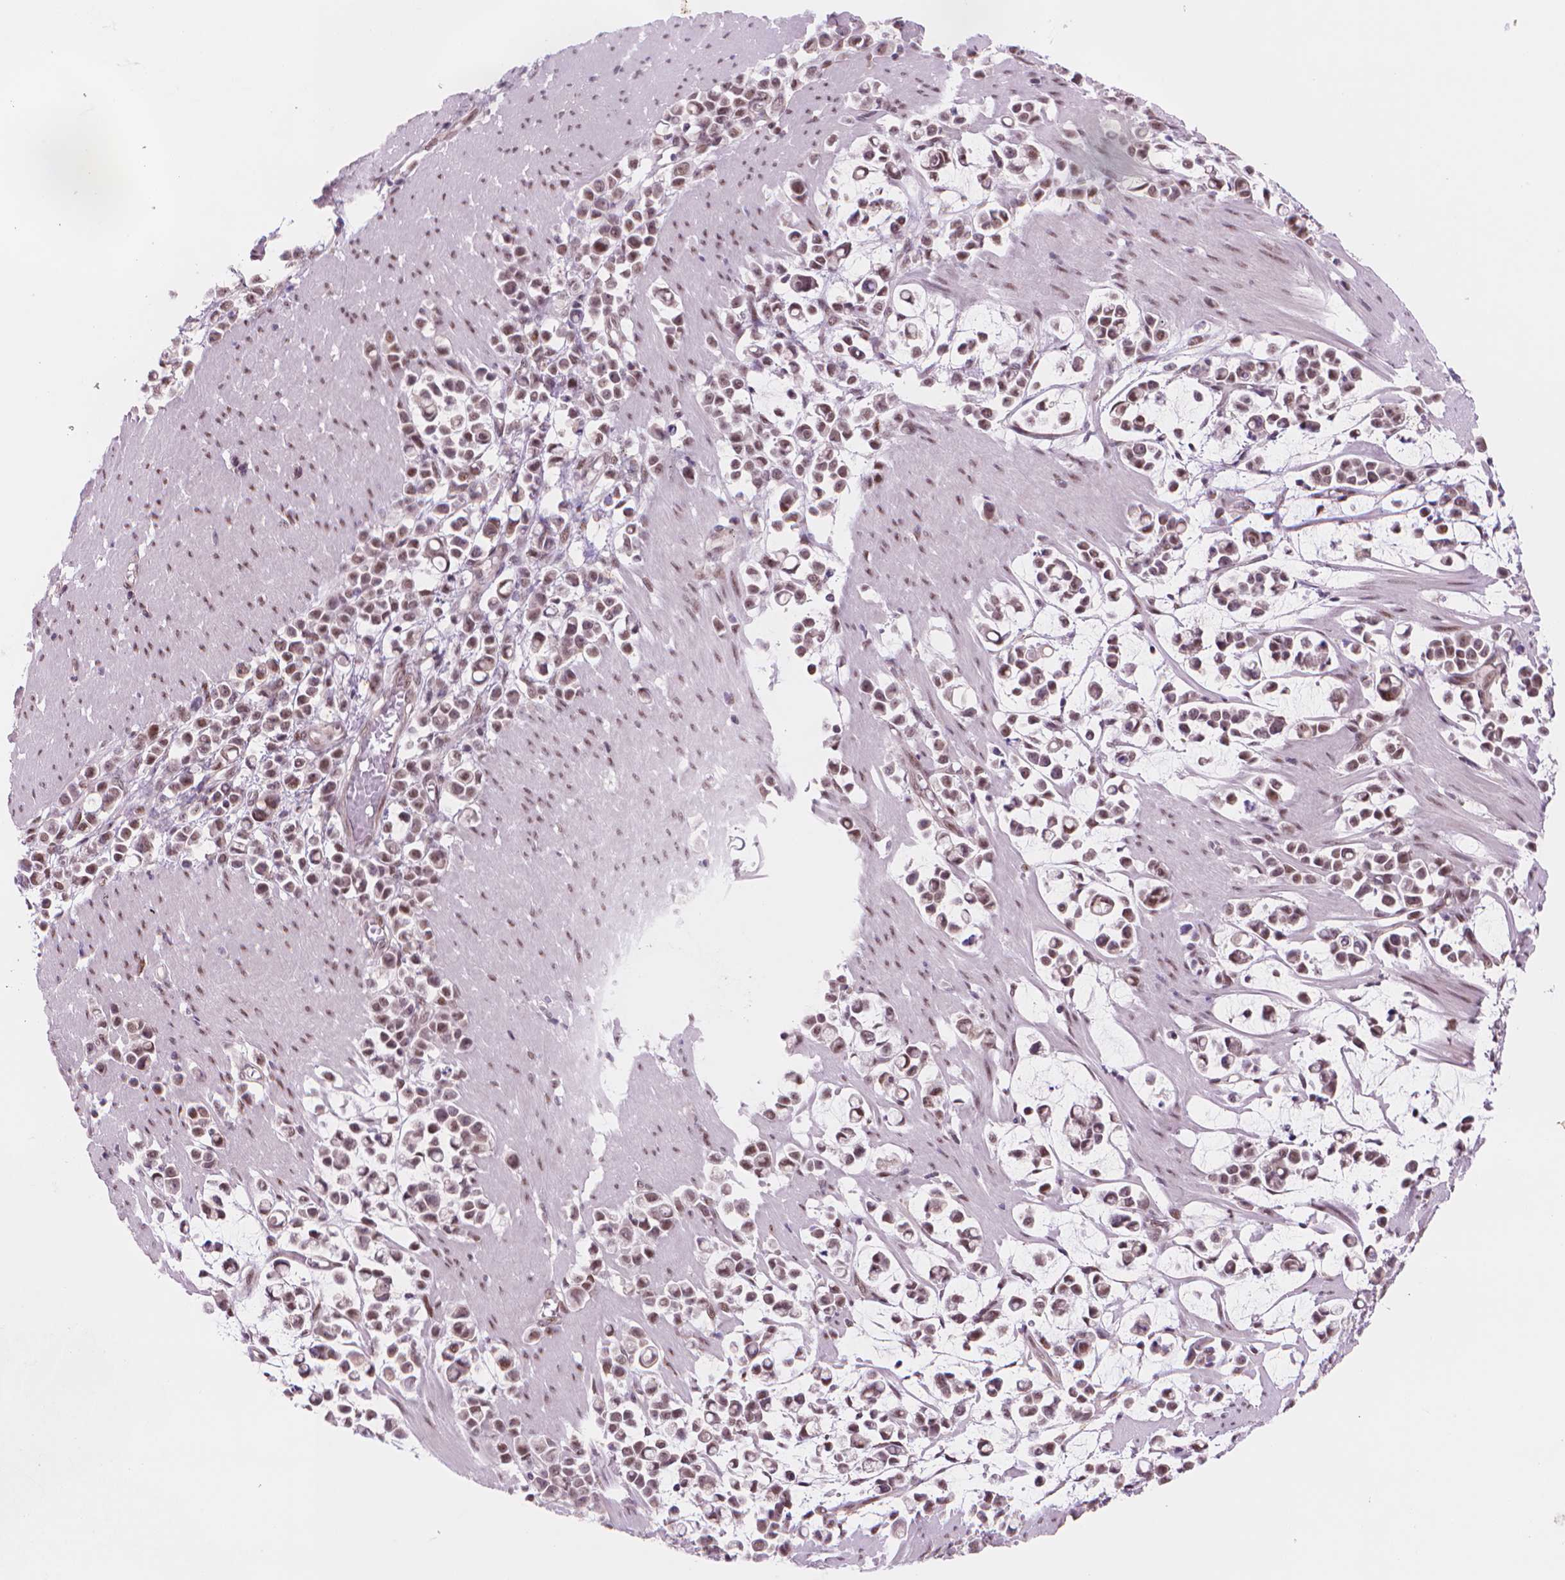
{"staining": {"intensity": "moderate", "quantity": ">75%", "location": "nuclear"}, "tissue": "stomach cancer", "cell_type": "Tumor cells", "image_type": "cancer", "snomed": [{"axis": "morphology", "description": "Adenocarcinoma, NOS"}, {"axis": "topography", "description": "Stomach"}], "caption": "There is medium levels of moderate nuclear expression in tumor cells of stomach cancer (adenocarcinoma), as demonstrated by immunohistochemical staining (brown color).", "gene": "POLR3D", "patient": {"sex": "male", "age": 82}}